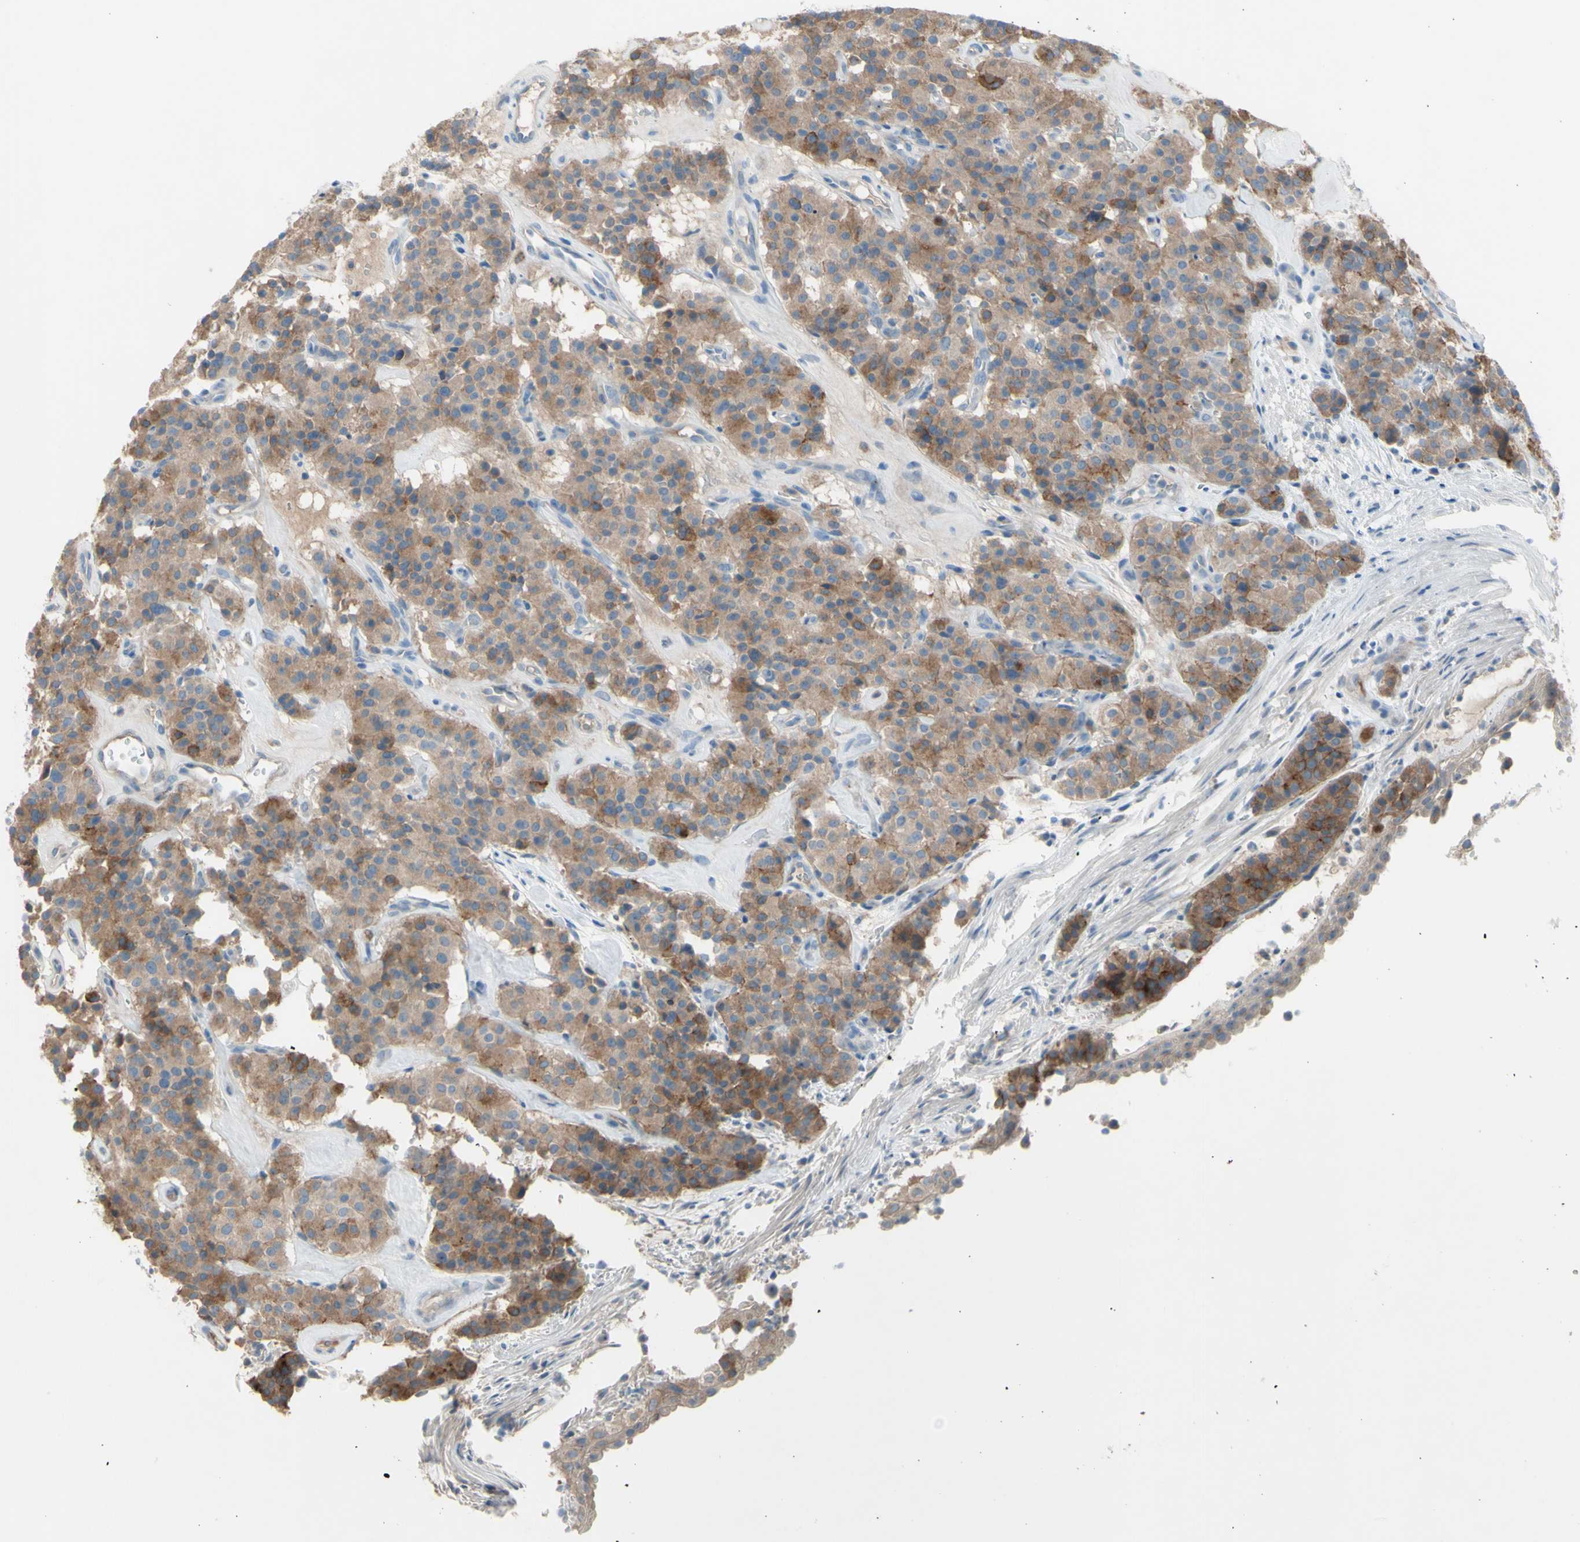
{"staining": {"intensity": "moderate", "quantity": ">75%", "location": "cytoplasmic/membranous"}, "tissue": "carcinoid", "cell_type": "Tumor cells", "image_type": "cancer", "snomed": [{"axis": "morphology", "description": "Carcinoid, malignant, NOS"}, {"axis": "topography", "description": "Lung"}], "caption": "Moderate cytoplasmic/membranous protein positivity is seen in about >75% of tumor cells in carcinoid (malignant).", "gene": "ATRN", "patient": {"sex": "male", "age": 30}}